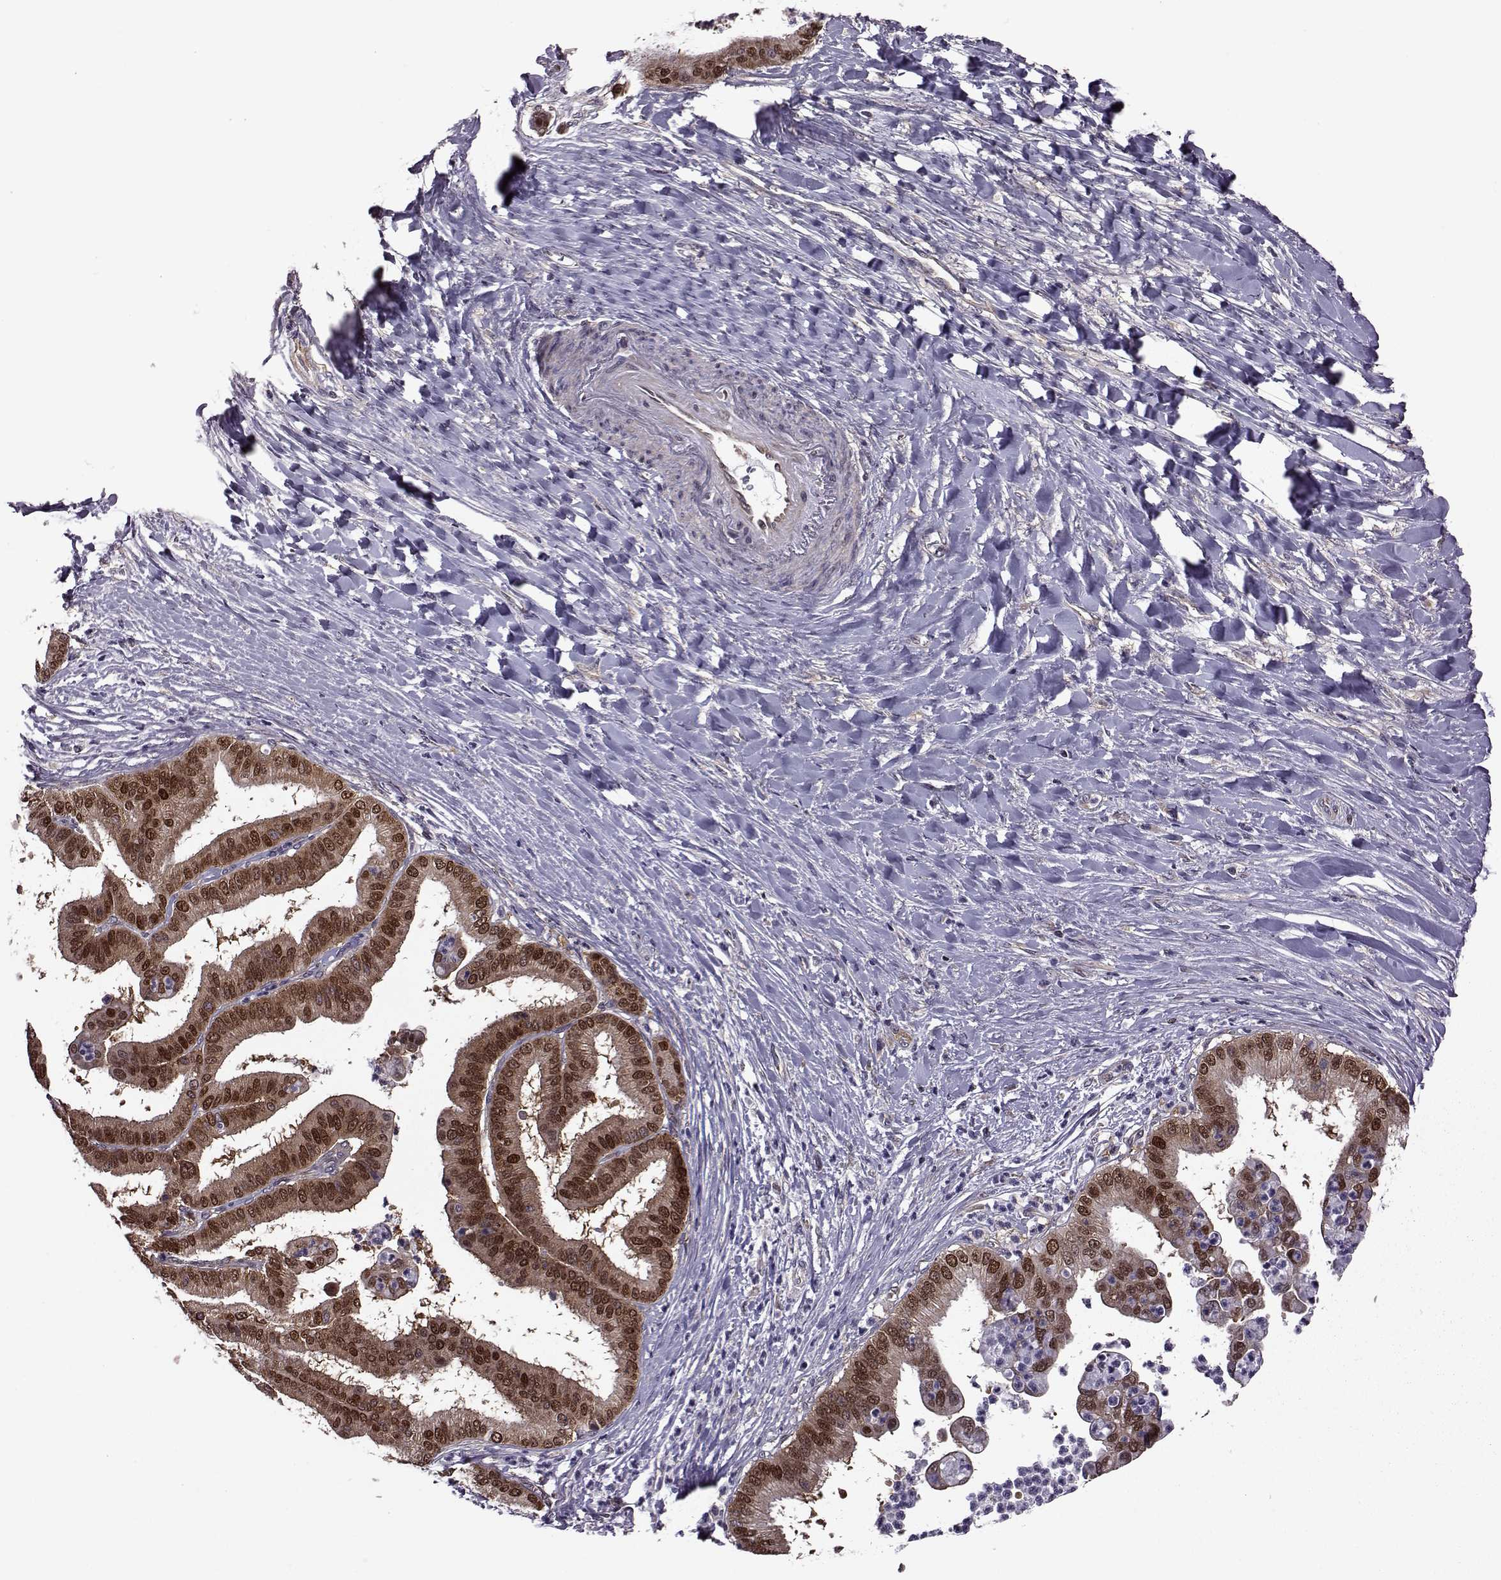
{"staining": {"intensity": "strong", "quantity": ">75%", "location": "cytoplasmic/membranous,nuclear"}, "tissue": "liver cancer", "cell_type": "Tumor cells", "image_type": "cancer", "snomed": [{"axis": "morphology", "description": "Cholangiocarcinoma"}, {"axis": "topography", "description": "Liver"}], "caption": "DAB (3,3'-diaminobenzidine) immunohistochemical staining of human cholangiocarcinoma (liver) demonstrates strong cytoplasmic/membranous and nuclear protein staining in approximately >75% of tumor cells.", "gene": "URI1", "patient": {"sex": "female", "age": 54}}